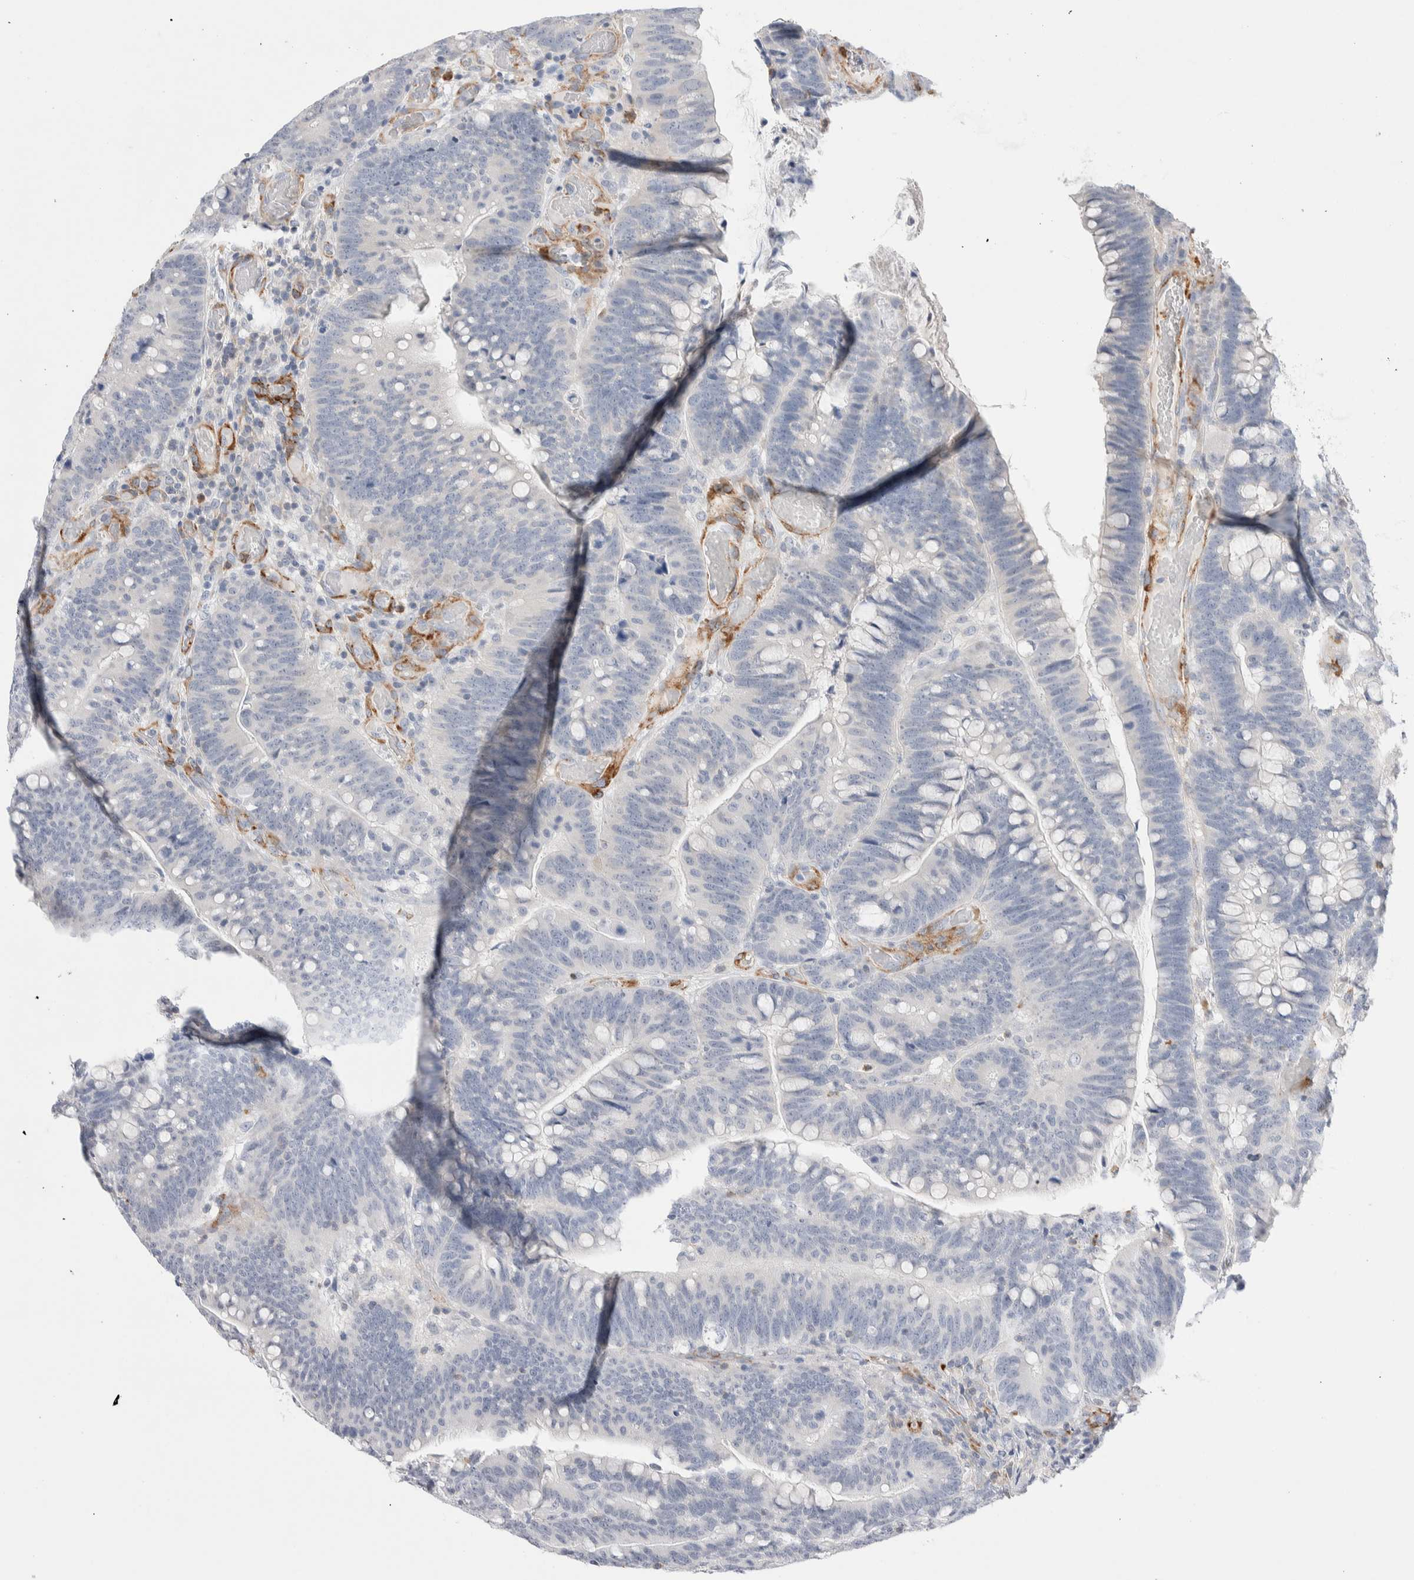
{"staining": {"intensity": "negative", "quantity": "none", "location": "none"}, "tissue": "colorectal cancer", "cell_type": "Tumor cells", "image_type": "cancer", "snomed": [{"axis": "morphology", "description": "Normal tissue, NOS"}, {"axis": "morphology", "description": "Adenocarcinoma, NOS"}, {"axis": "topography", "description": "Colon"}], "caption": "Immunohistochemical staining of colorectal cancer demonstrates no significant staining in tumor cells.", "gene": "SEPTIN4", "patient": {"sex": "female", "age": 66}}